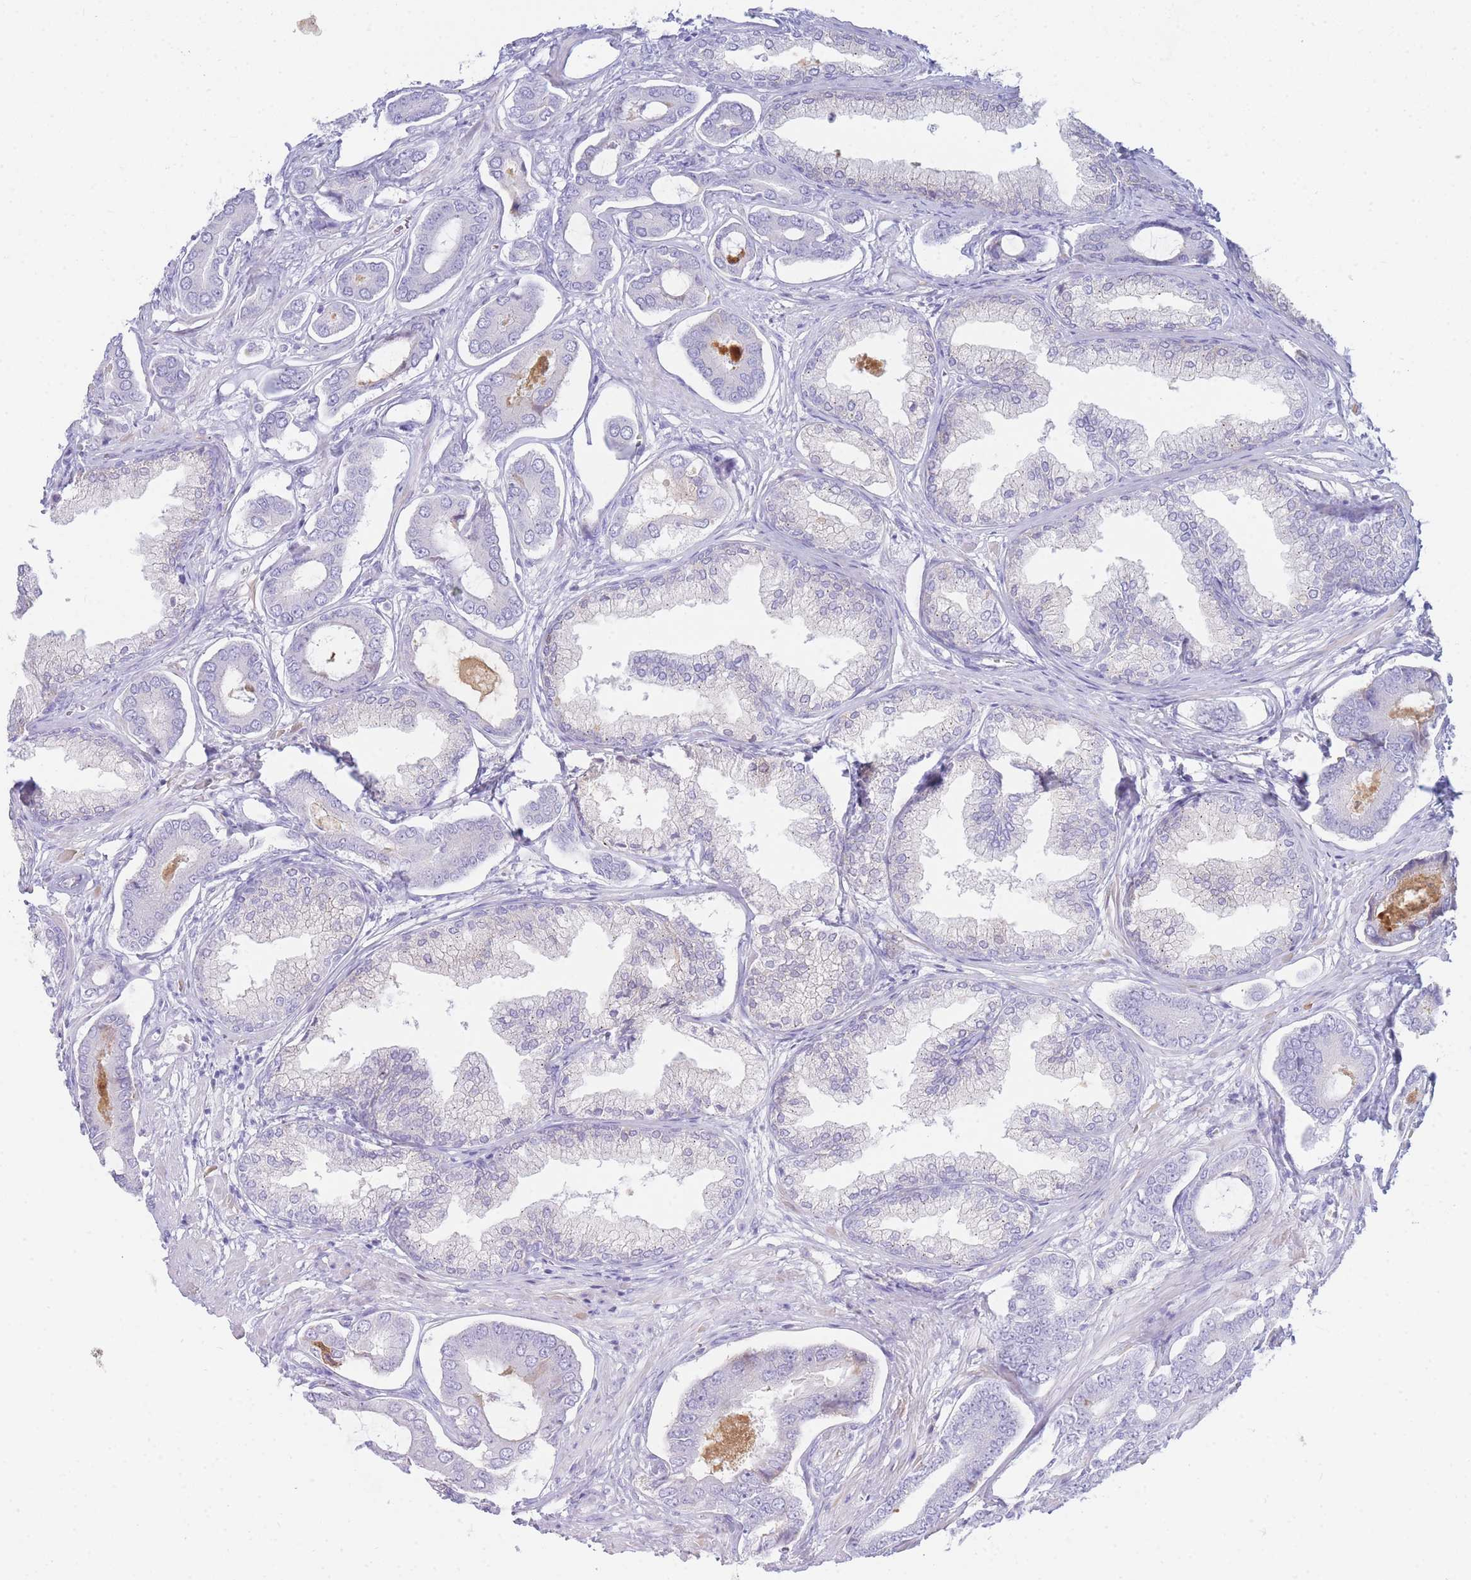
{"staining": {"intensity": "negative", "quantity": "none", "location": "none"}, "tissue": "prostate cancer", "cell_type": "Tumor cells", "image_type": "cancer", "snomed": [{"axis": "morphology", "description": "Adenocarcinoma, NOS"}, {"axis": "topography", "description": "Prostate and seminal vesicle, NOS"}], "caption": "Protein analysis of prostate cancer reveals no significant staining in tumor cells.", "gene": "NKX1-2", "patient": {"sex": "male", "age": 76}}